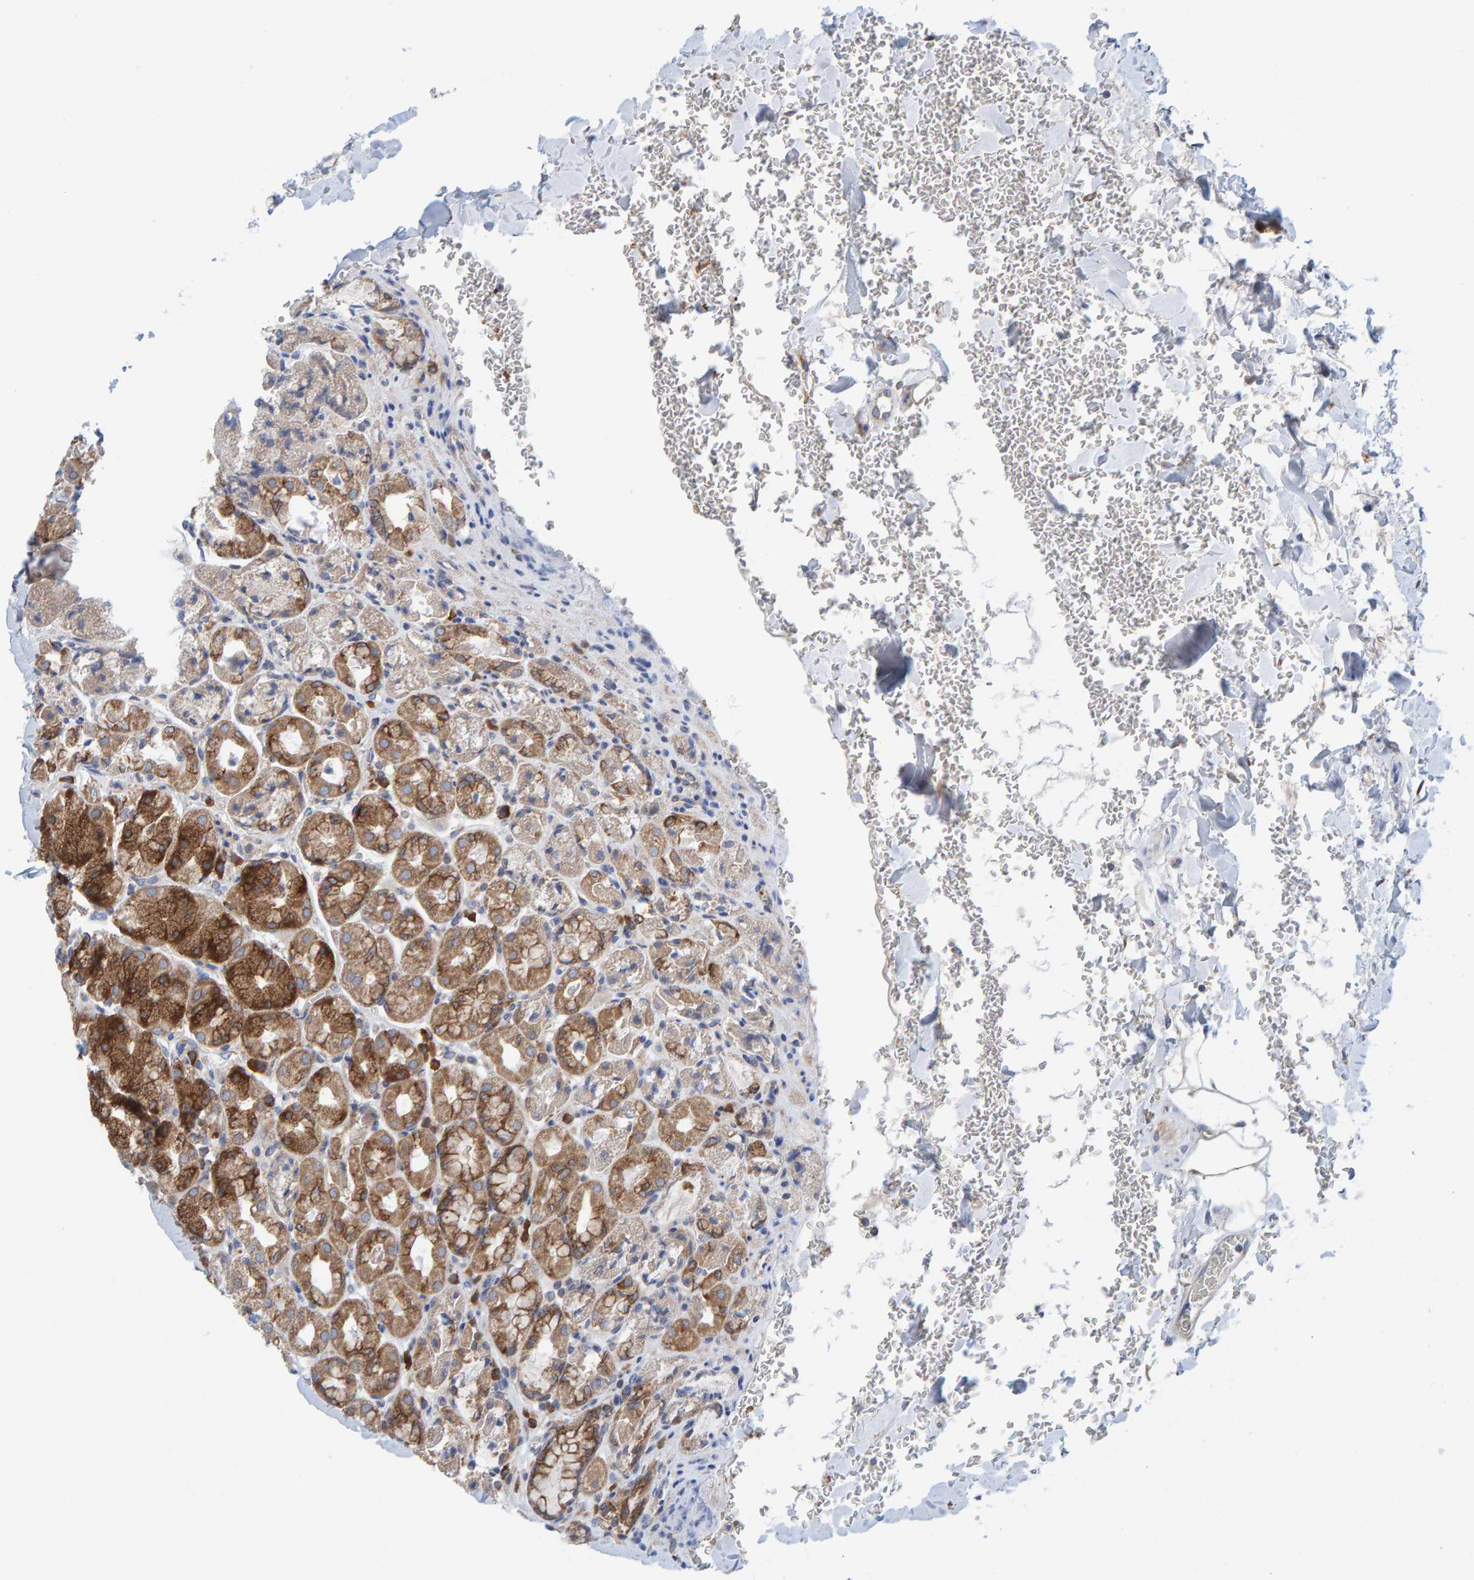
{"staining": {"intensity": "strong", "quantity": ">75%", "location": "cytoplasmic/membranous"}, "tissue": "stomach", "cell_type": "Glandular cells", "image_type": "normal", "snomed": [{"axis": "morphology", "description": "Normal tissue, NOS"}, {"axis": "topography", "description": "Stomach"}], "caption": "Unremarkable stomach reveals strong cytoplasmic/membranous positivity in about >75% of glandular cells, visualized by immunohistochemistry.", "gene": "CDK5RAP3", "patient": {"sex": "male", "age": 42}}